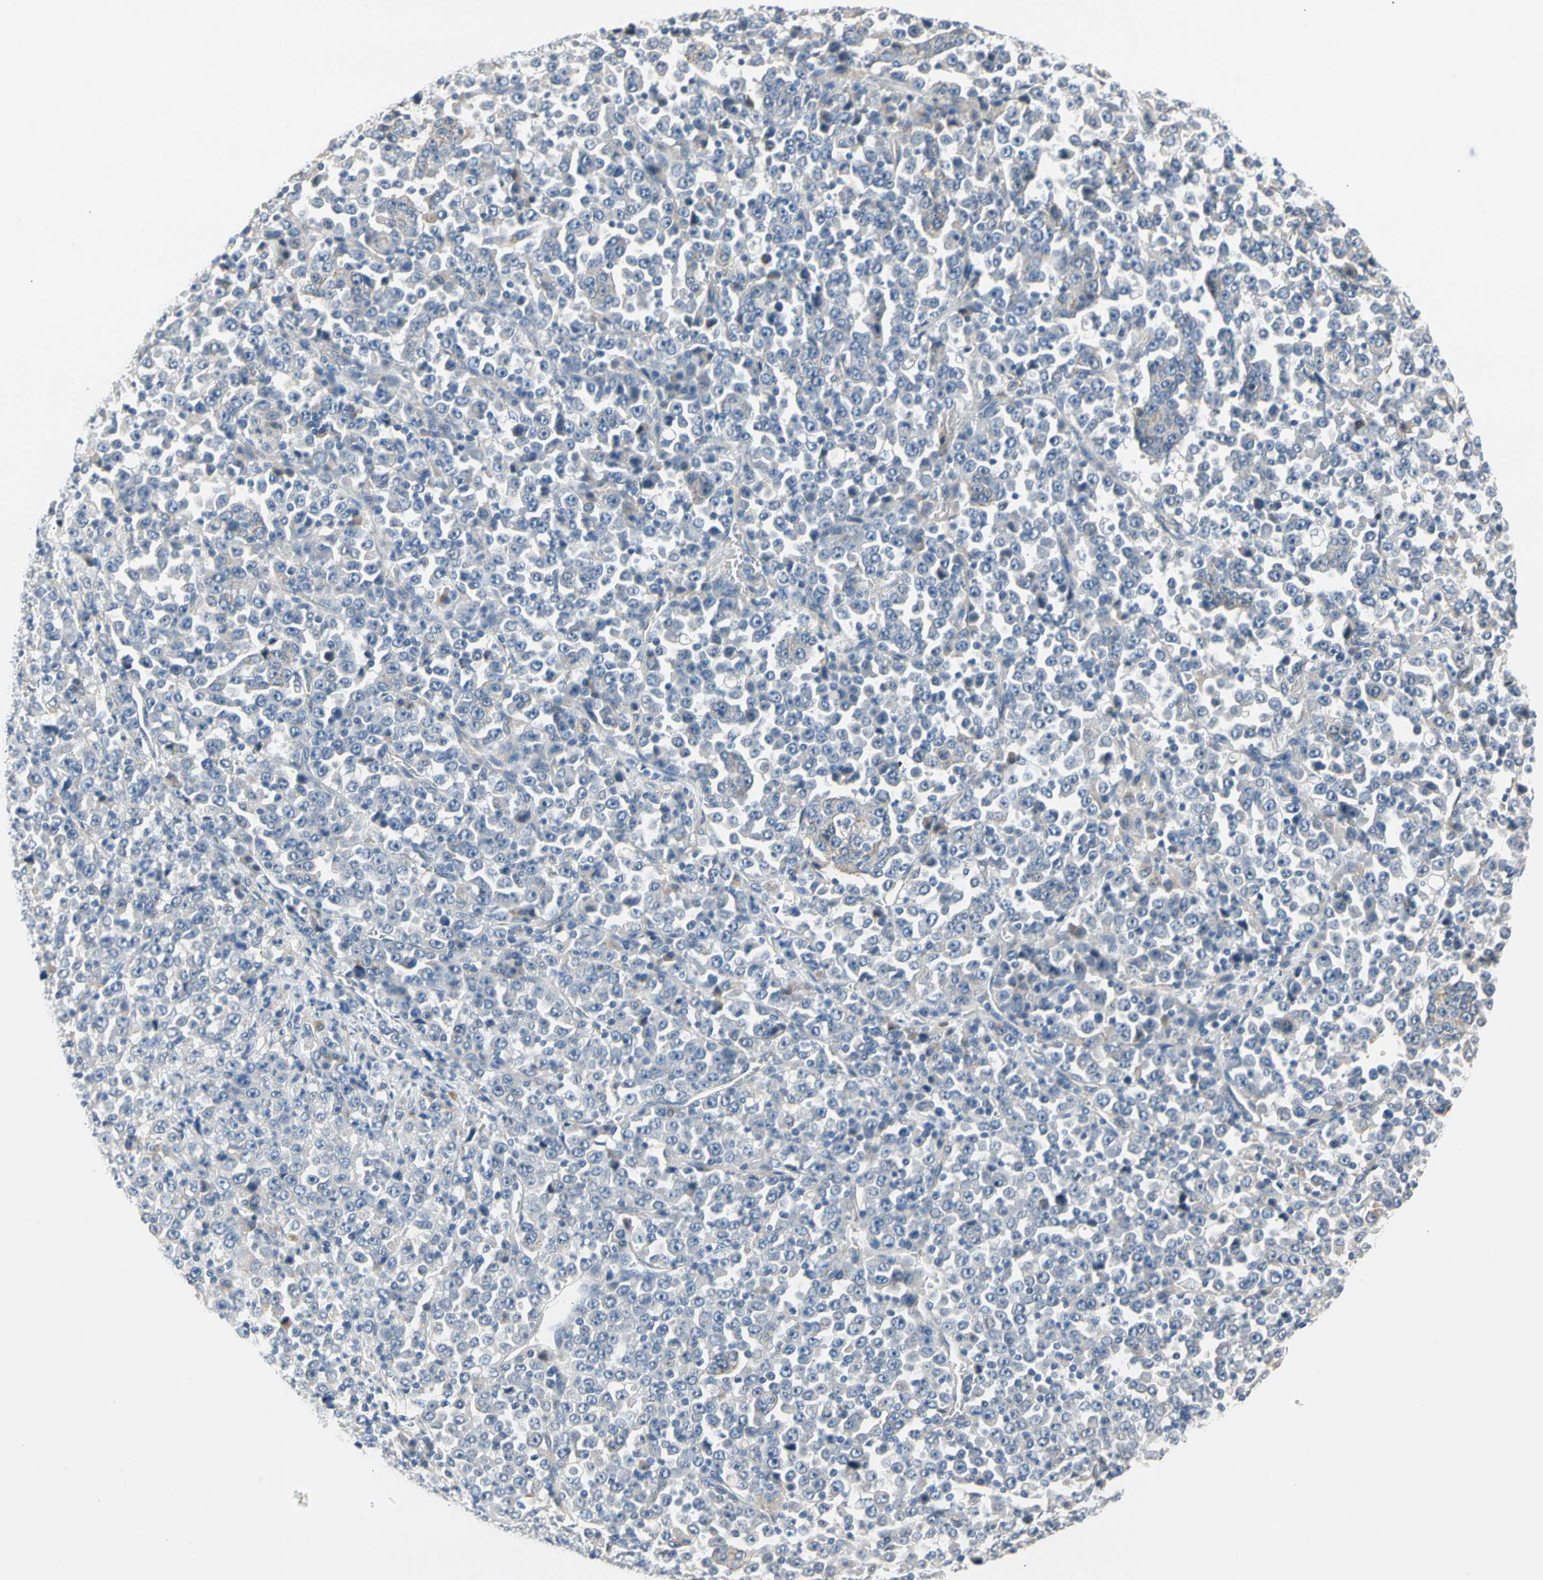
{"staining": {"intensity": "negative", "quantity": "none", "location": "none"}, "tissue": "stomach cancer", "cell_type": "Tumor cells", "image_type": "cancer", "snomed": [{"axis": "morphology", "description": "Normal tissue, NOS"}, {"axis": "morphology", "description": "Adenocarcinoma, NOS"}, {"axis": "topography", "description": "Stomach, upper"}, {"axis": "topography", "description": "Stomach"}], "caption": "This histopathology image is of stomach cancer stained with IHC to label a protein in brown with the nuclei are counter-stained blue. There is no expression in tumor cells. (DAB IHC with hematoxylin counter stain).", "gene": "LGR6", "patient": {"sex": "male", "age": 59}}